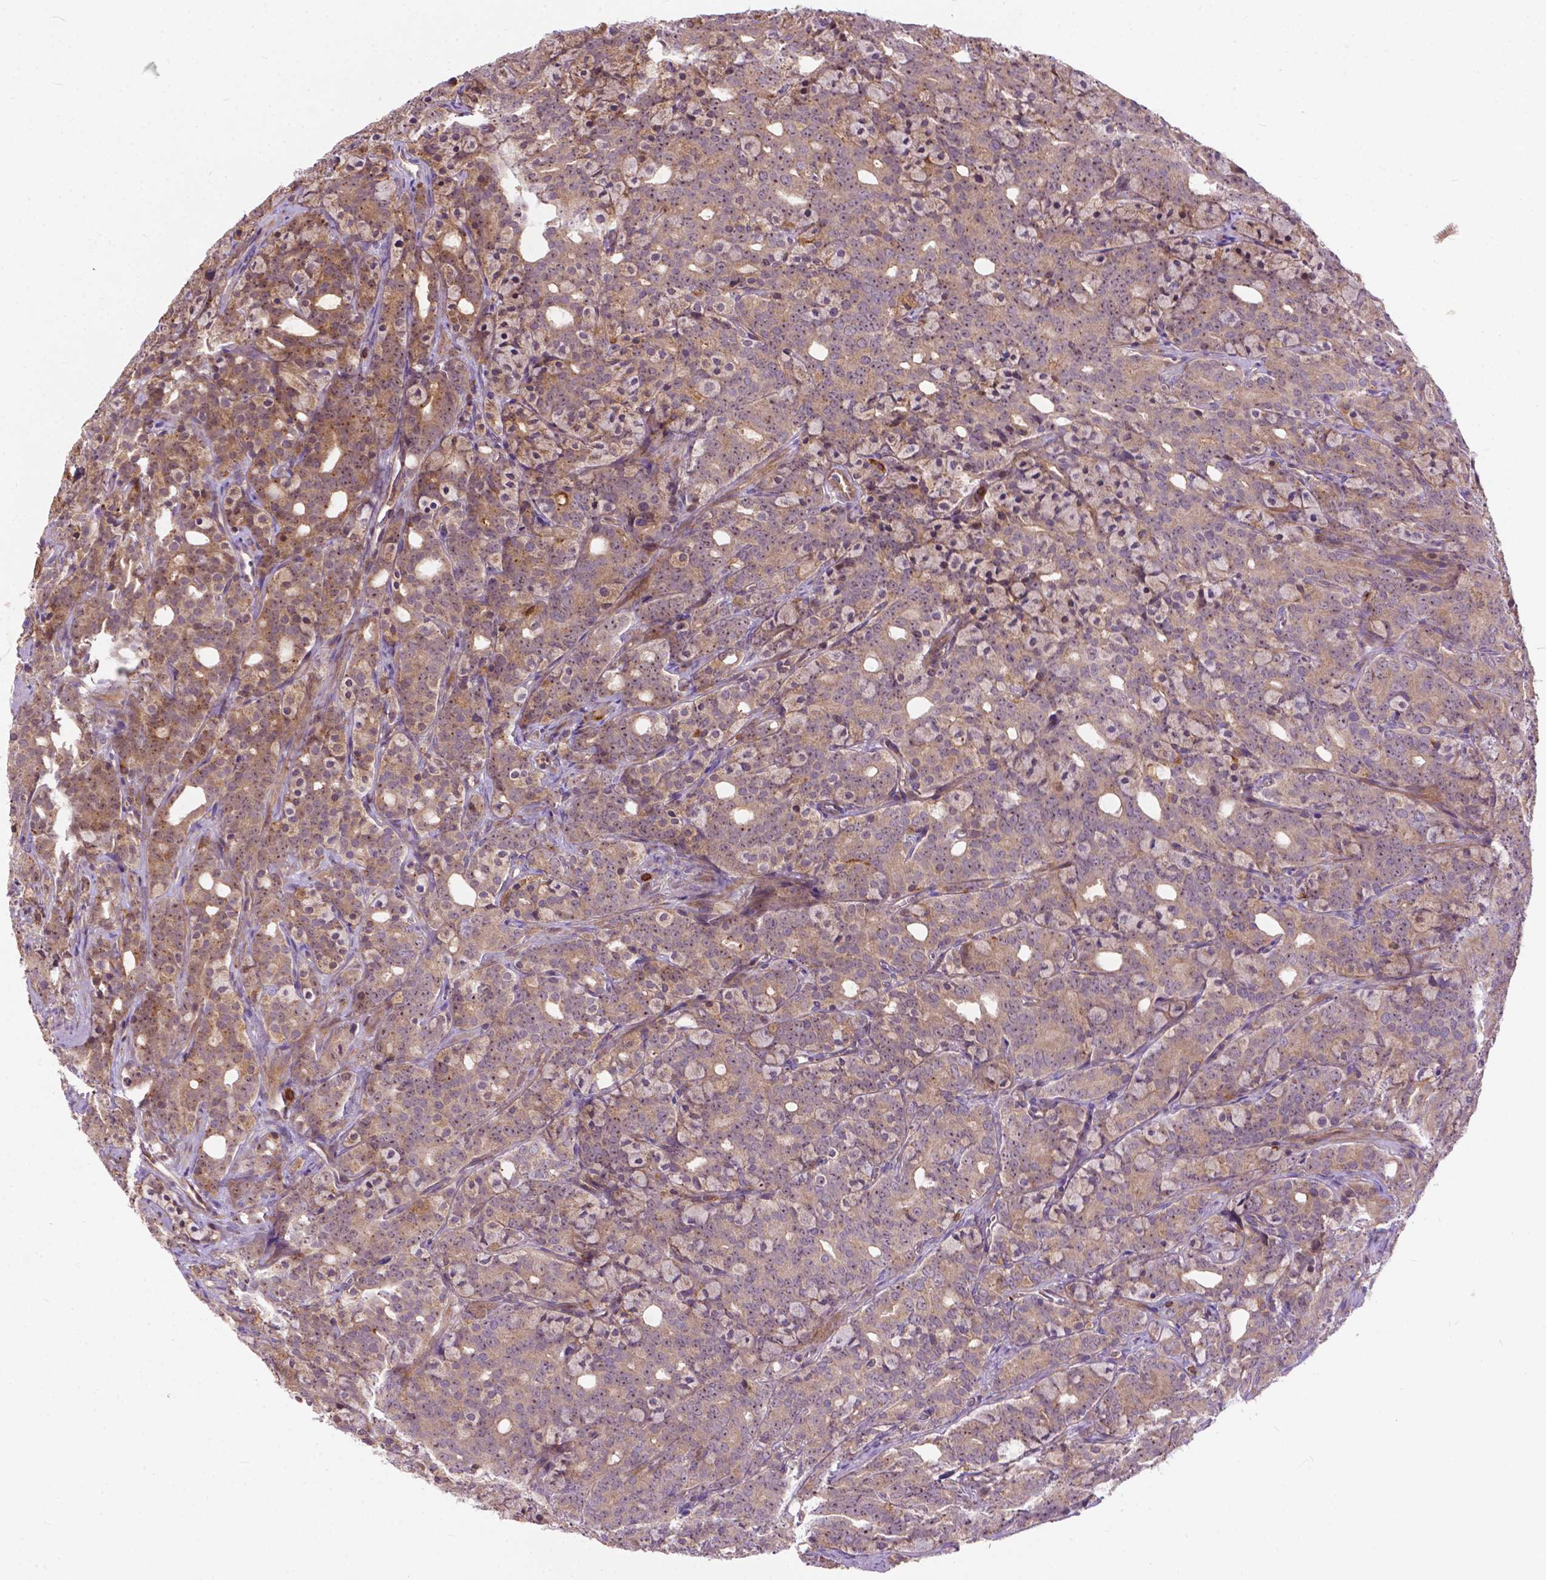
{"staining": {"intensity": "moderate", "quantity": "25%-75%", "location": "cytoplasmic/membranous"}, "tissue": "prostate cancer", "cell_type": "Tumor cells", "image_type": "cancer", "snomed": [{"axis": "morphology", "description": "Adenocarcinoma, High grade"}, {"axis": "topography", "description": "Prostate"}], "caption": "A brown stain highlights moderate cytoplasmic/membranous positivity of a protein in prostate cancer tumor cells.", "gene": "PARP3", "patient": {"sex": "male", "age": 84}}